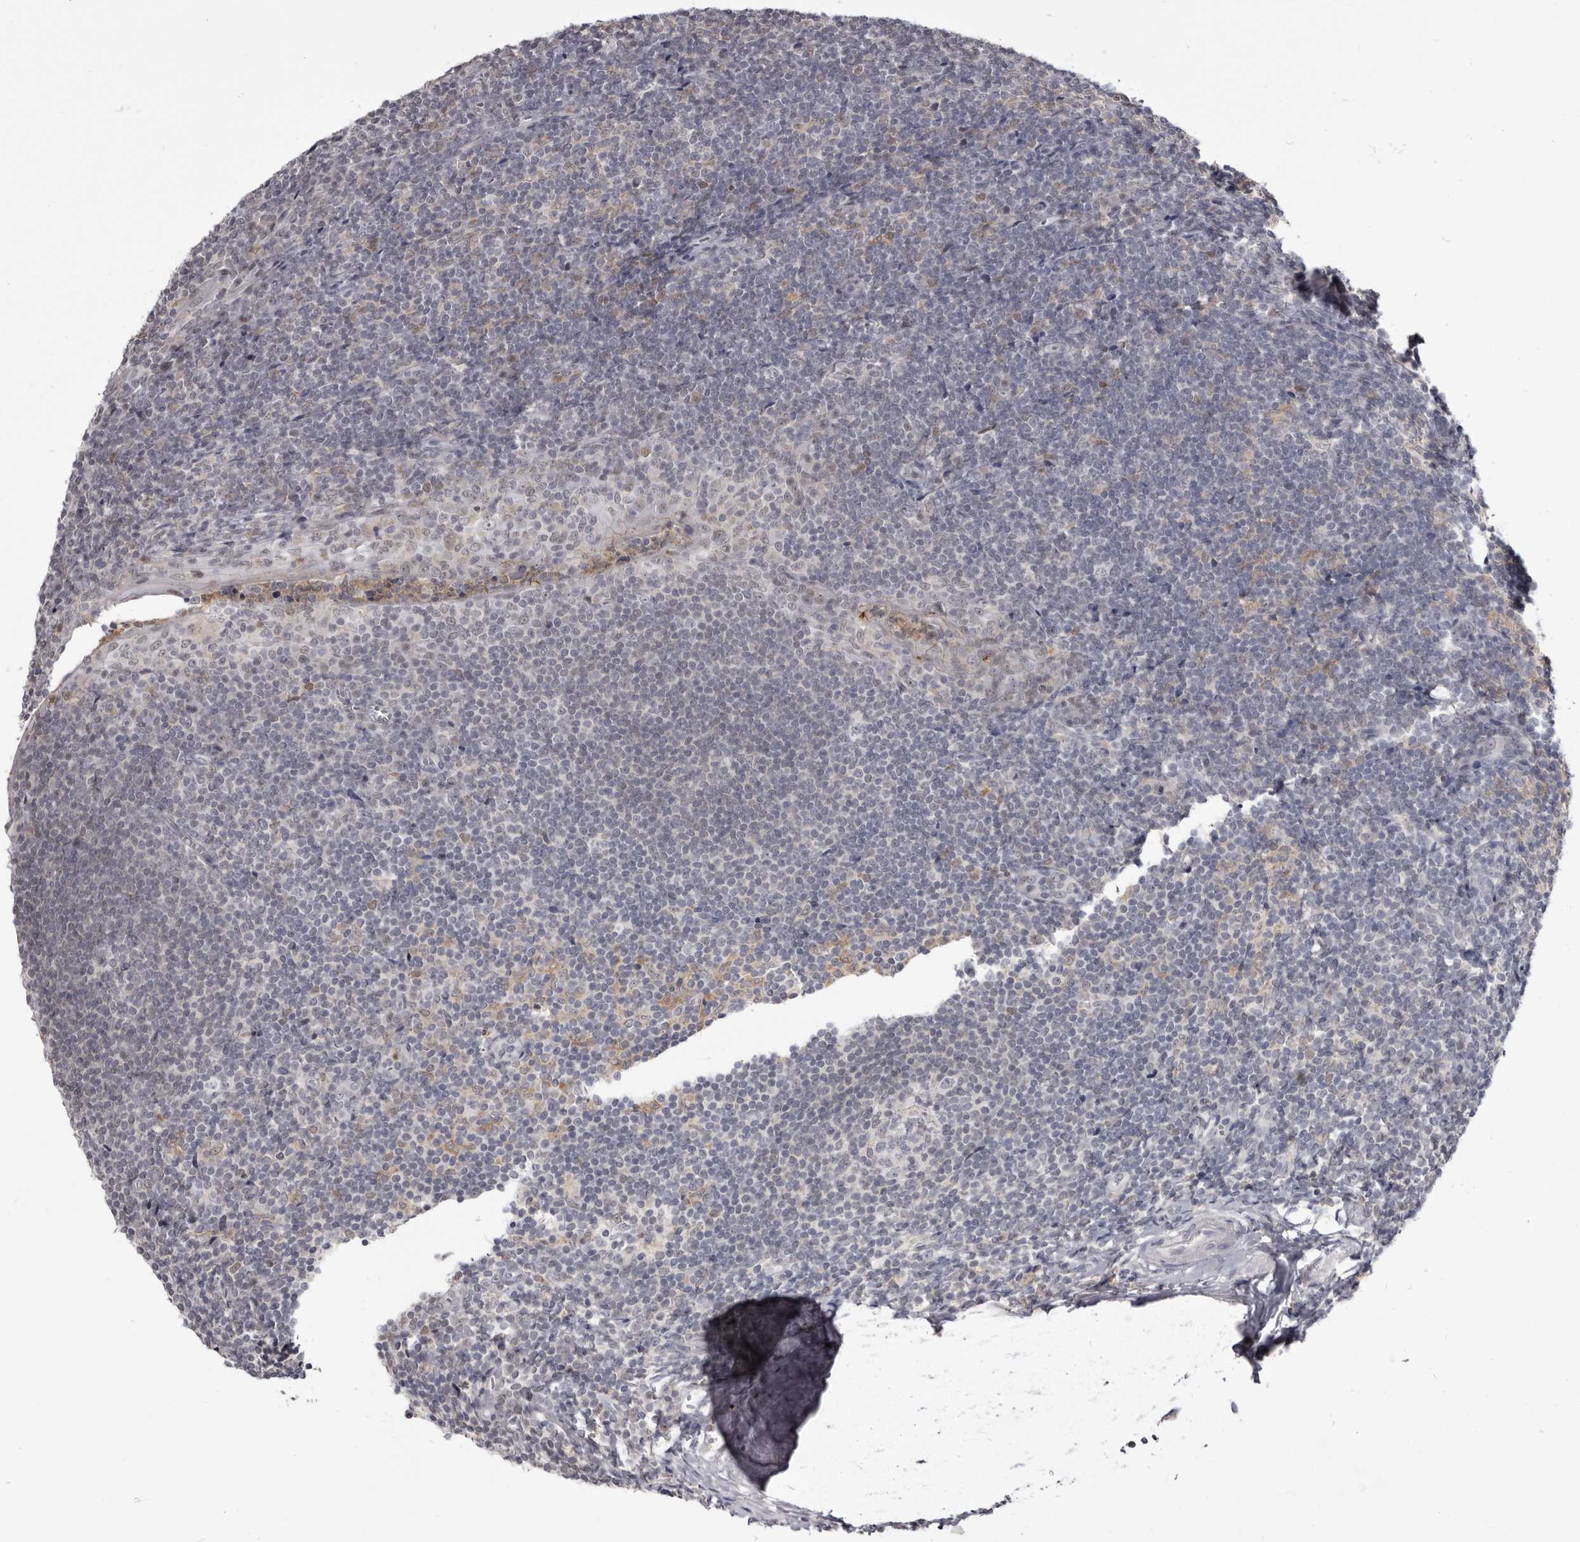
{"staining": {"intensity": "negative", "quantity": "none", "location": "none"}, "tissue": "tonsil", "cell_type": "Germinal center cells", "image_type": "normal", "snomed": [{"axis": "morphology", "description": "Normal tissue, NOS"}, {"axis": "topography", "description": "Tonsil"}], "caption": "Immunohistochemistry (IHC) histopathology image of benign tonsil: human tonsil stained with DAB (3,3'-diaminobenzidine) reveals no significant protein positivity in germinal center cells.", "gene": "CGN", "patient": {"sex": "male", "age": 37}}